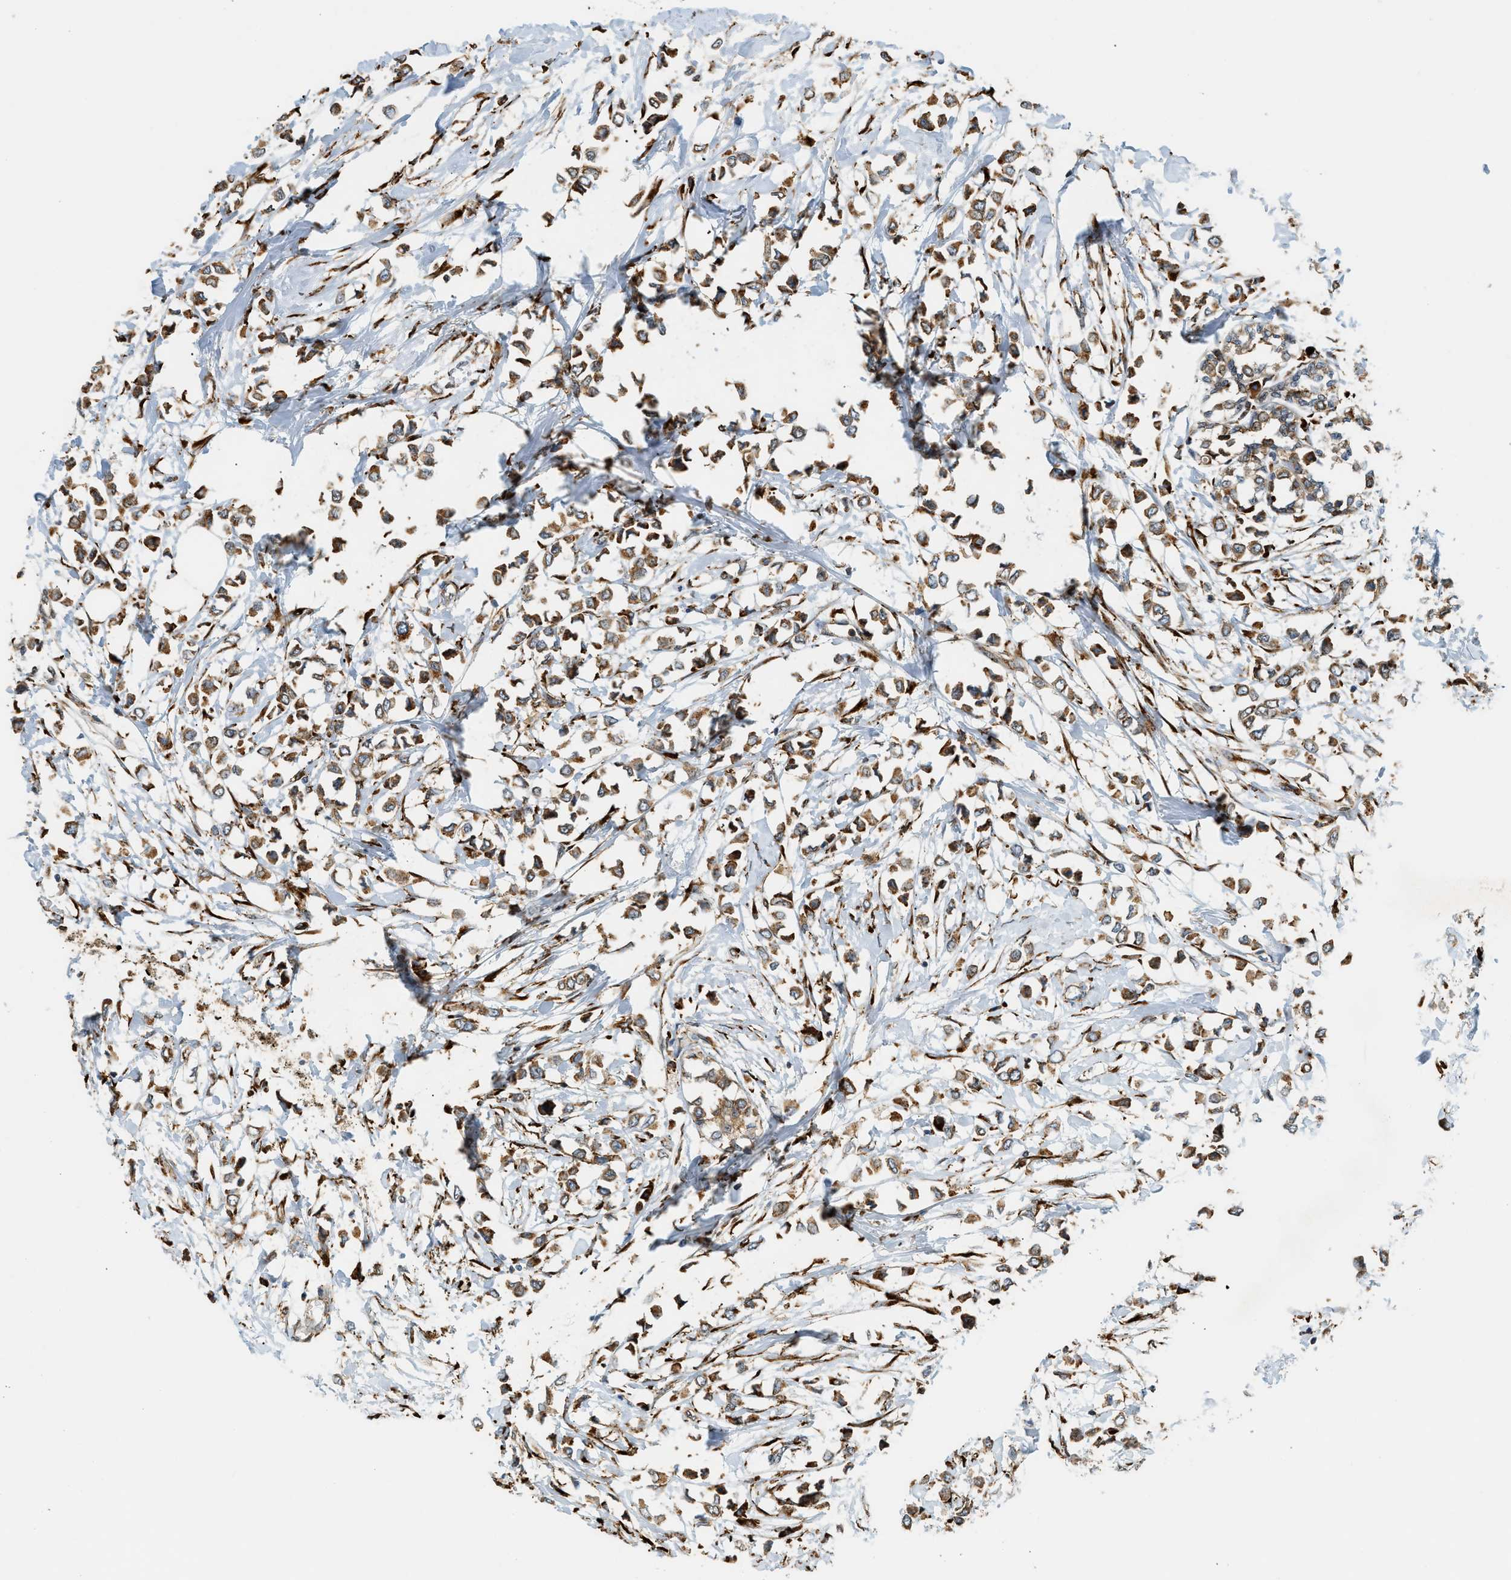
{"staining": {"intensity": "moderate", "quantity": ">75%", "location": "cytoplasmic/membranous"}, "tissue": "breast cancer", "cell_type": "Tumor cells", "image_type": "cancer", "snomed": [{"axis": "morphology", "description": "Lobular carcinoma"}, {"axis": "topography", "description": "Breast"}], "caption": "A micrograph of breast cancer stained for a protein demonstrates moderate cytoplasmic/membranous brown staining in tumor cells. Using DAB (3,3'-diaminobenzidine) (brown) and hematoxylin (blue) stains, captured at high magnification using brightfield microscopy.", "gene": "SEMA4D", "patient": {"sex": "female", "age": 51}}